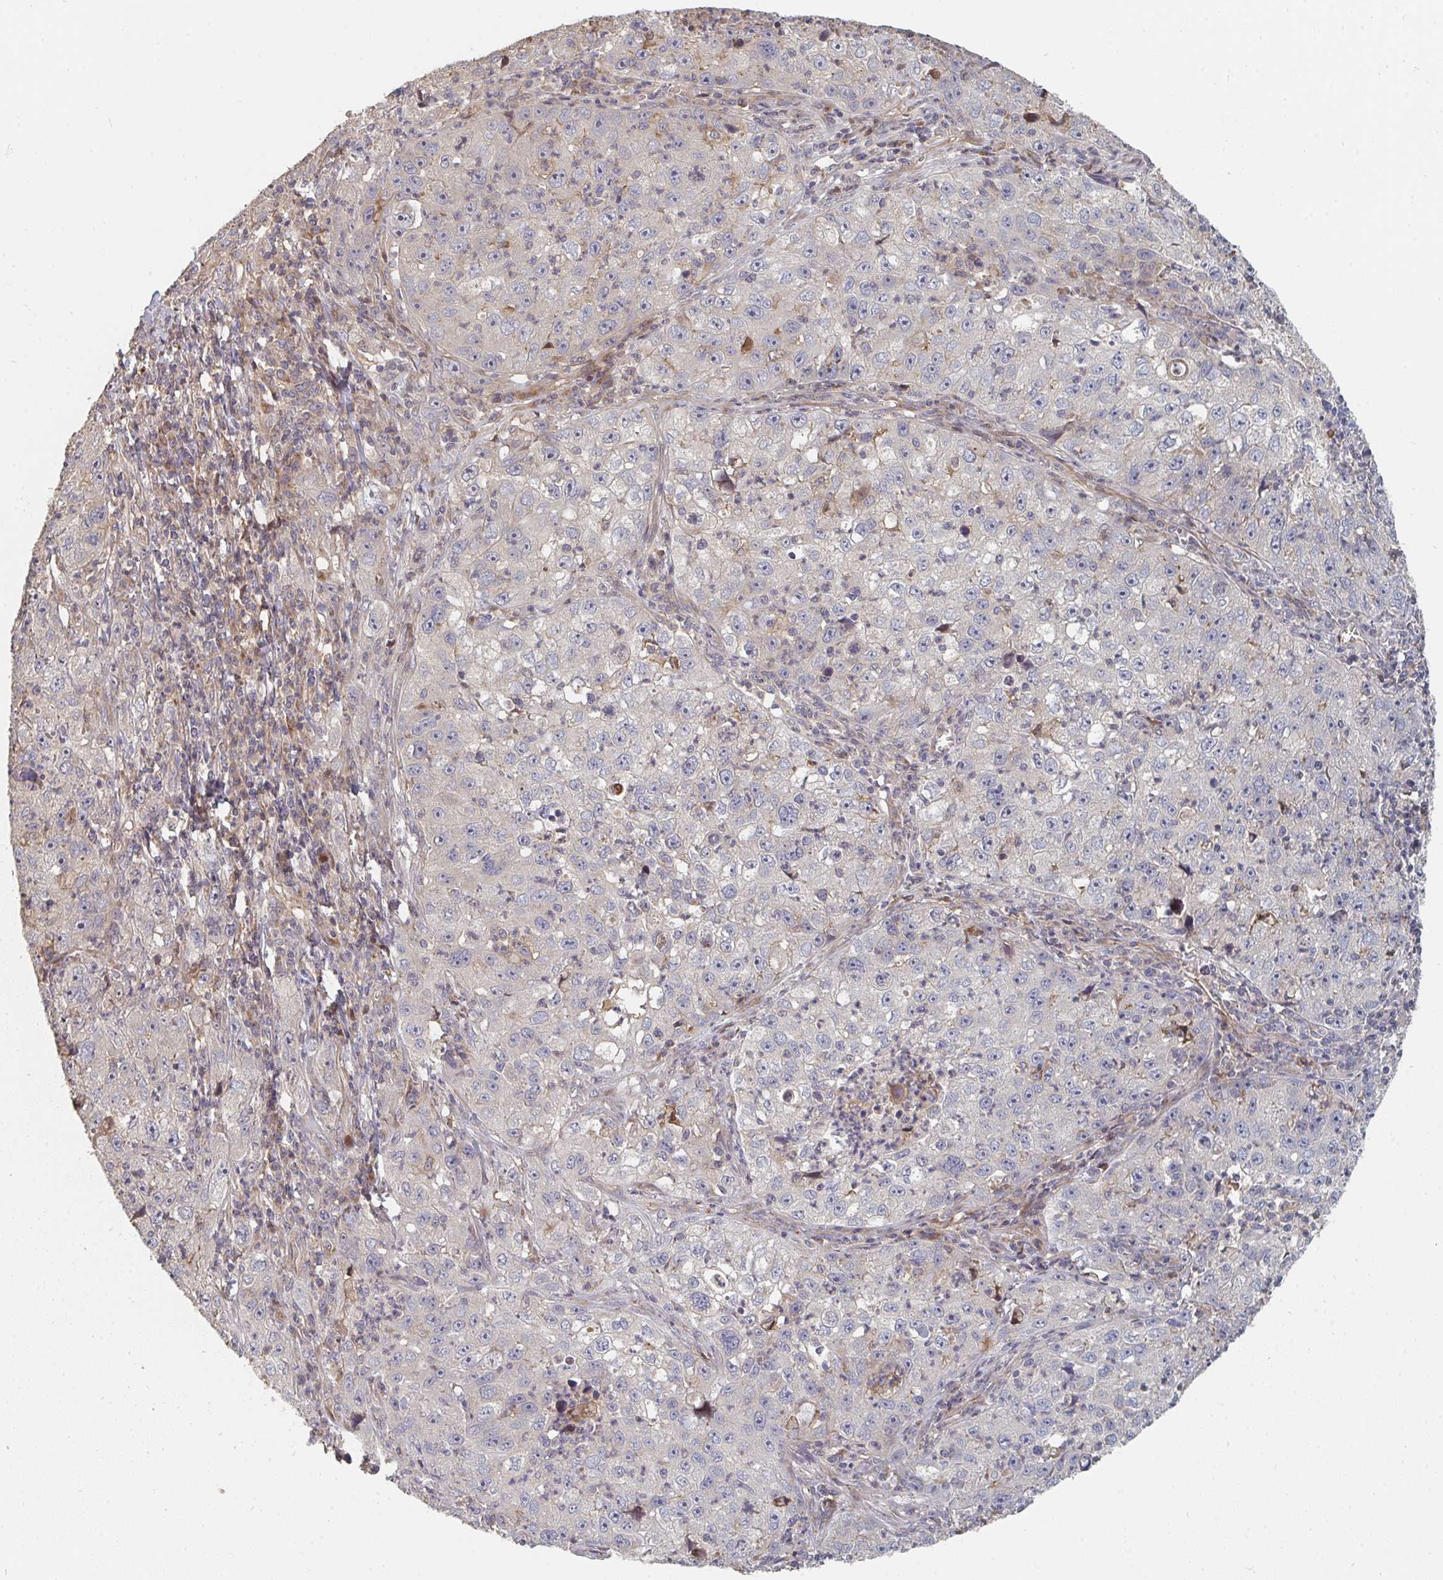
{"staining": {"intensity": "negative", "quantity": "none", "location": "none"}, "tissue": "lung cancer", "cell_type": "Tumor cells", "image_type": "cancer", "snomed": [{"axis": "morphology", "description": "Squamous cell carcinoma, NOS"}, {"axis": "topography", "description": "Lung"}], "caption": "IHC of lung cancer (squamous cell carcinoma) displays no expression in tumor cells.", "gene": "PTEN", "patient": {"sex": "male", "age": 71}}